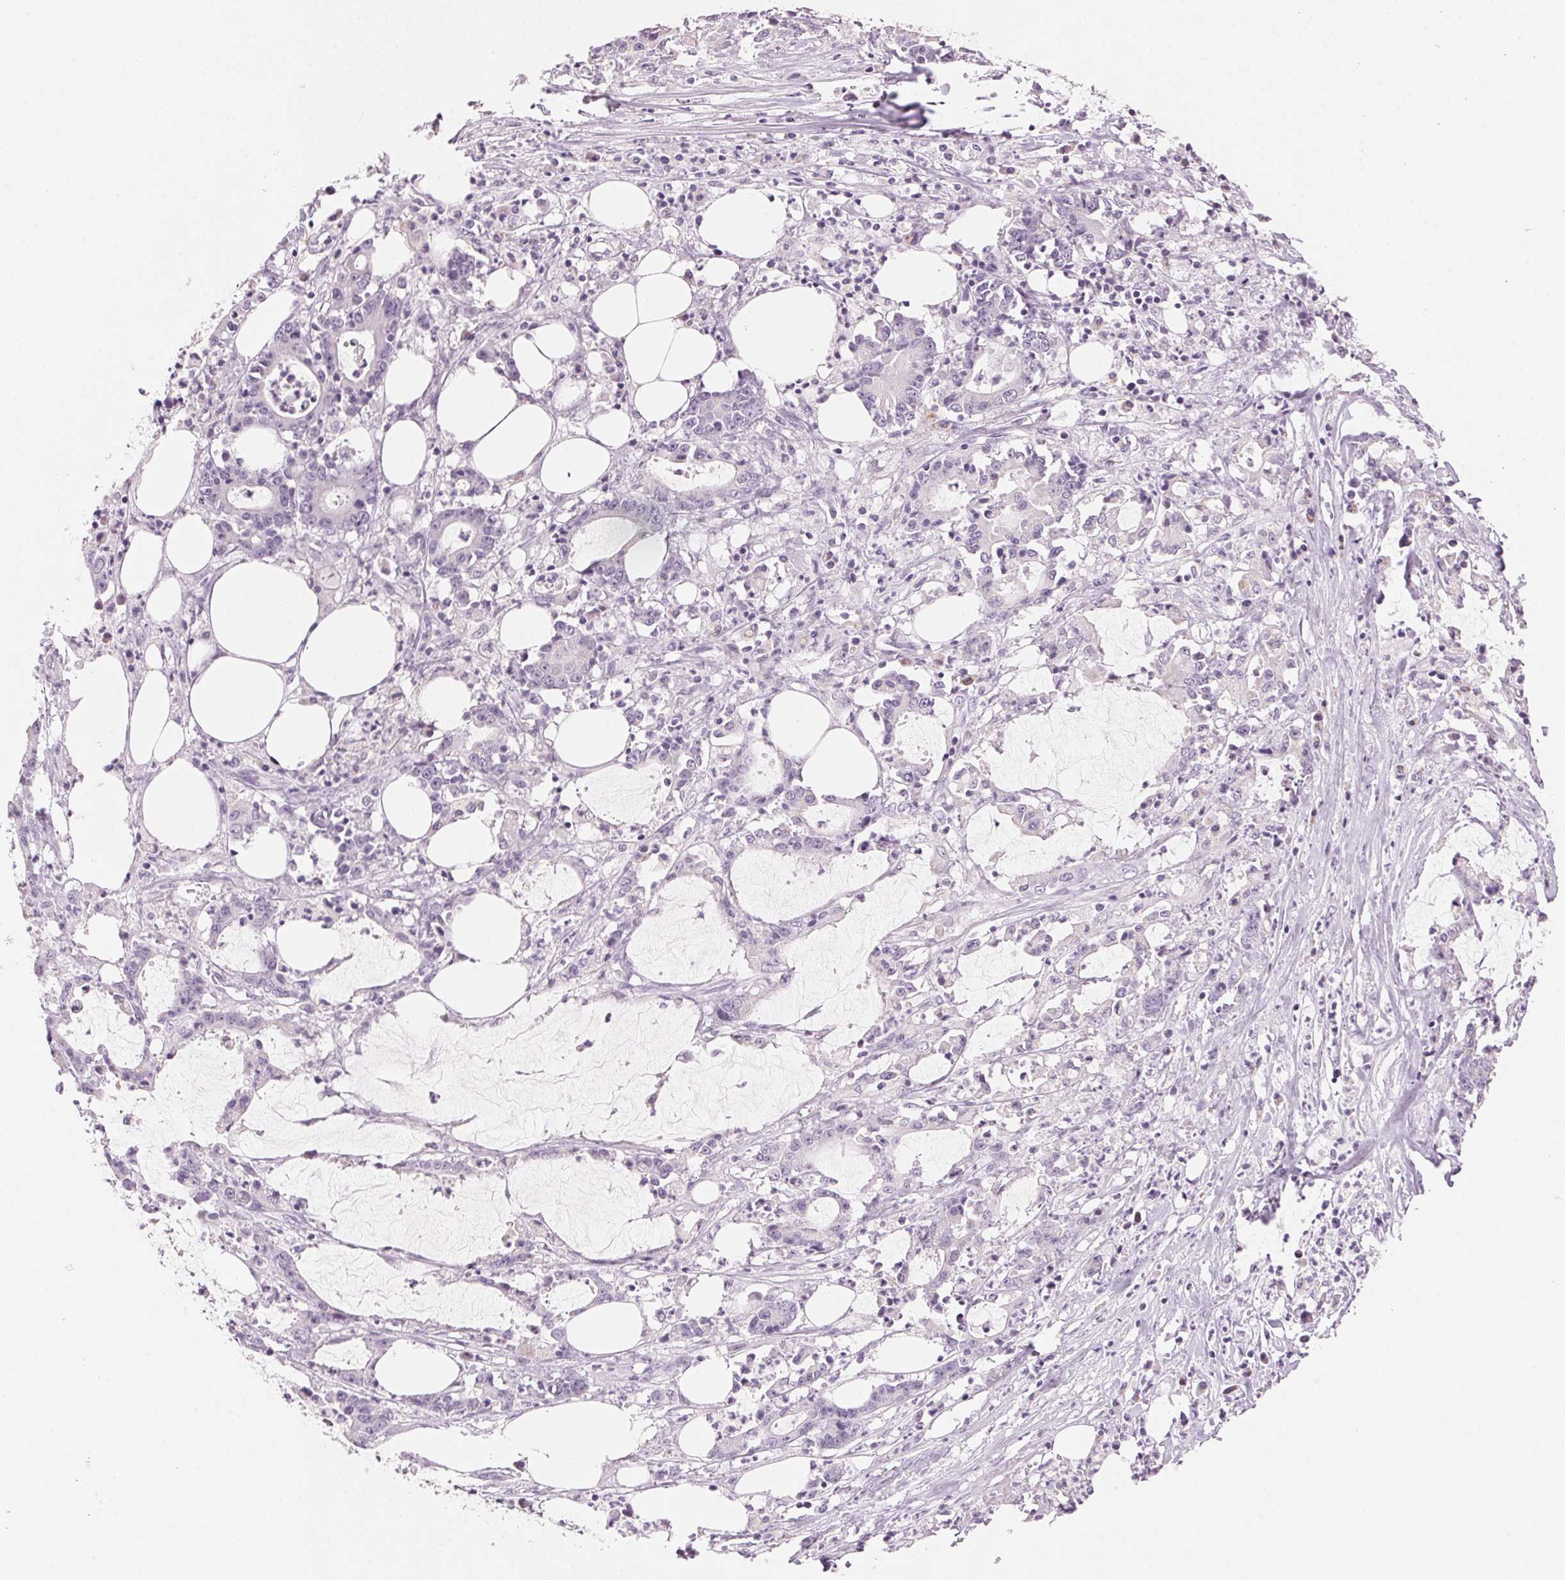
{"staining": {"intensity": "negative", "quantity": "none", "location": "none"}, "tissue": "stomach cancer", "cell_type": "Tumor cells", "image_type": "cancer", "snomed": [{"axis": "morphology", "description": "Adenocarcinoma, NOS"}, {"axis": "topography", "description": "Stomach, upper"}], "caption": "Image shows no significant protein expression in tumor cells of stomach cancer (adenocarcinoma).", "gene": "HOXB13", "patient": {"sex": "male", "age": 68}}